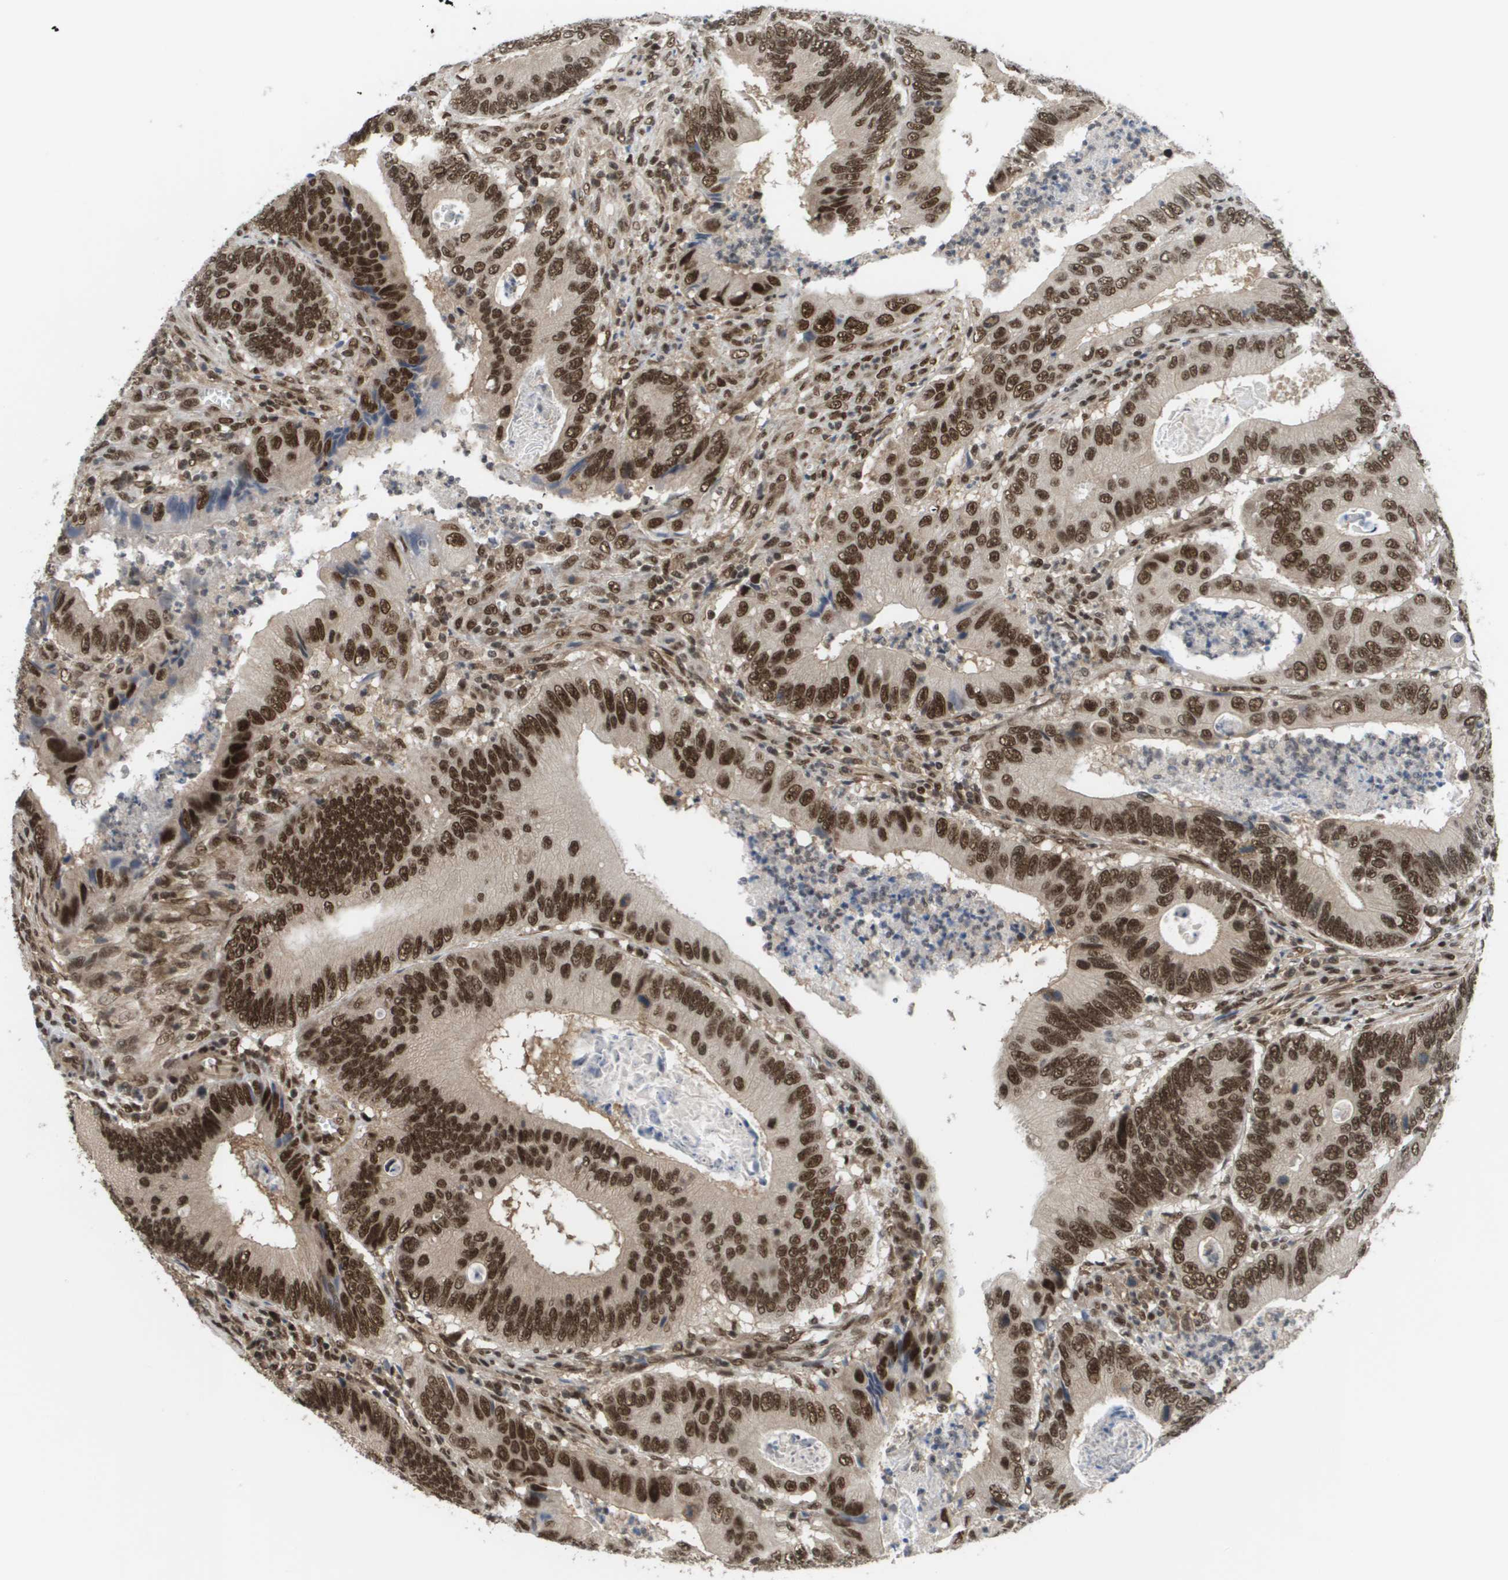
{"staining": {"intensity": "strong", "quantity": ">75%", "location": "cytoplasmic/membranous,nuclear"}, "tissue": "colorectal cancer", "cell_type": "Tumor cells", "image_type": "cancer", "snomed": [{"axis": "morphology", "description": "Inflammation, NOS"}, {"axis": "morphology", "description": "Adenocarcinoma, NOS"}, {"axis": "topography", "description": "Colon"}], "caption": "The micrograph demonstrates staining of colorectal cancer, revealing strong cytoplasmic/membranous and nuclear protein staining (brown color) within tumor cells.", "gene": "PRCC", "patient": {"sex": "male", "age": 72}}